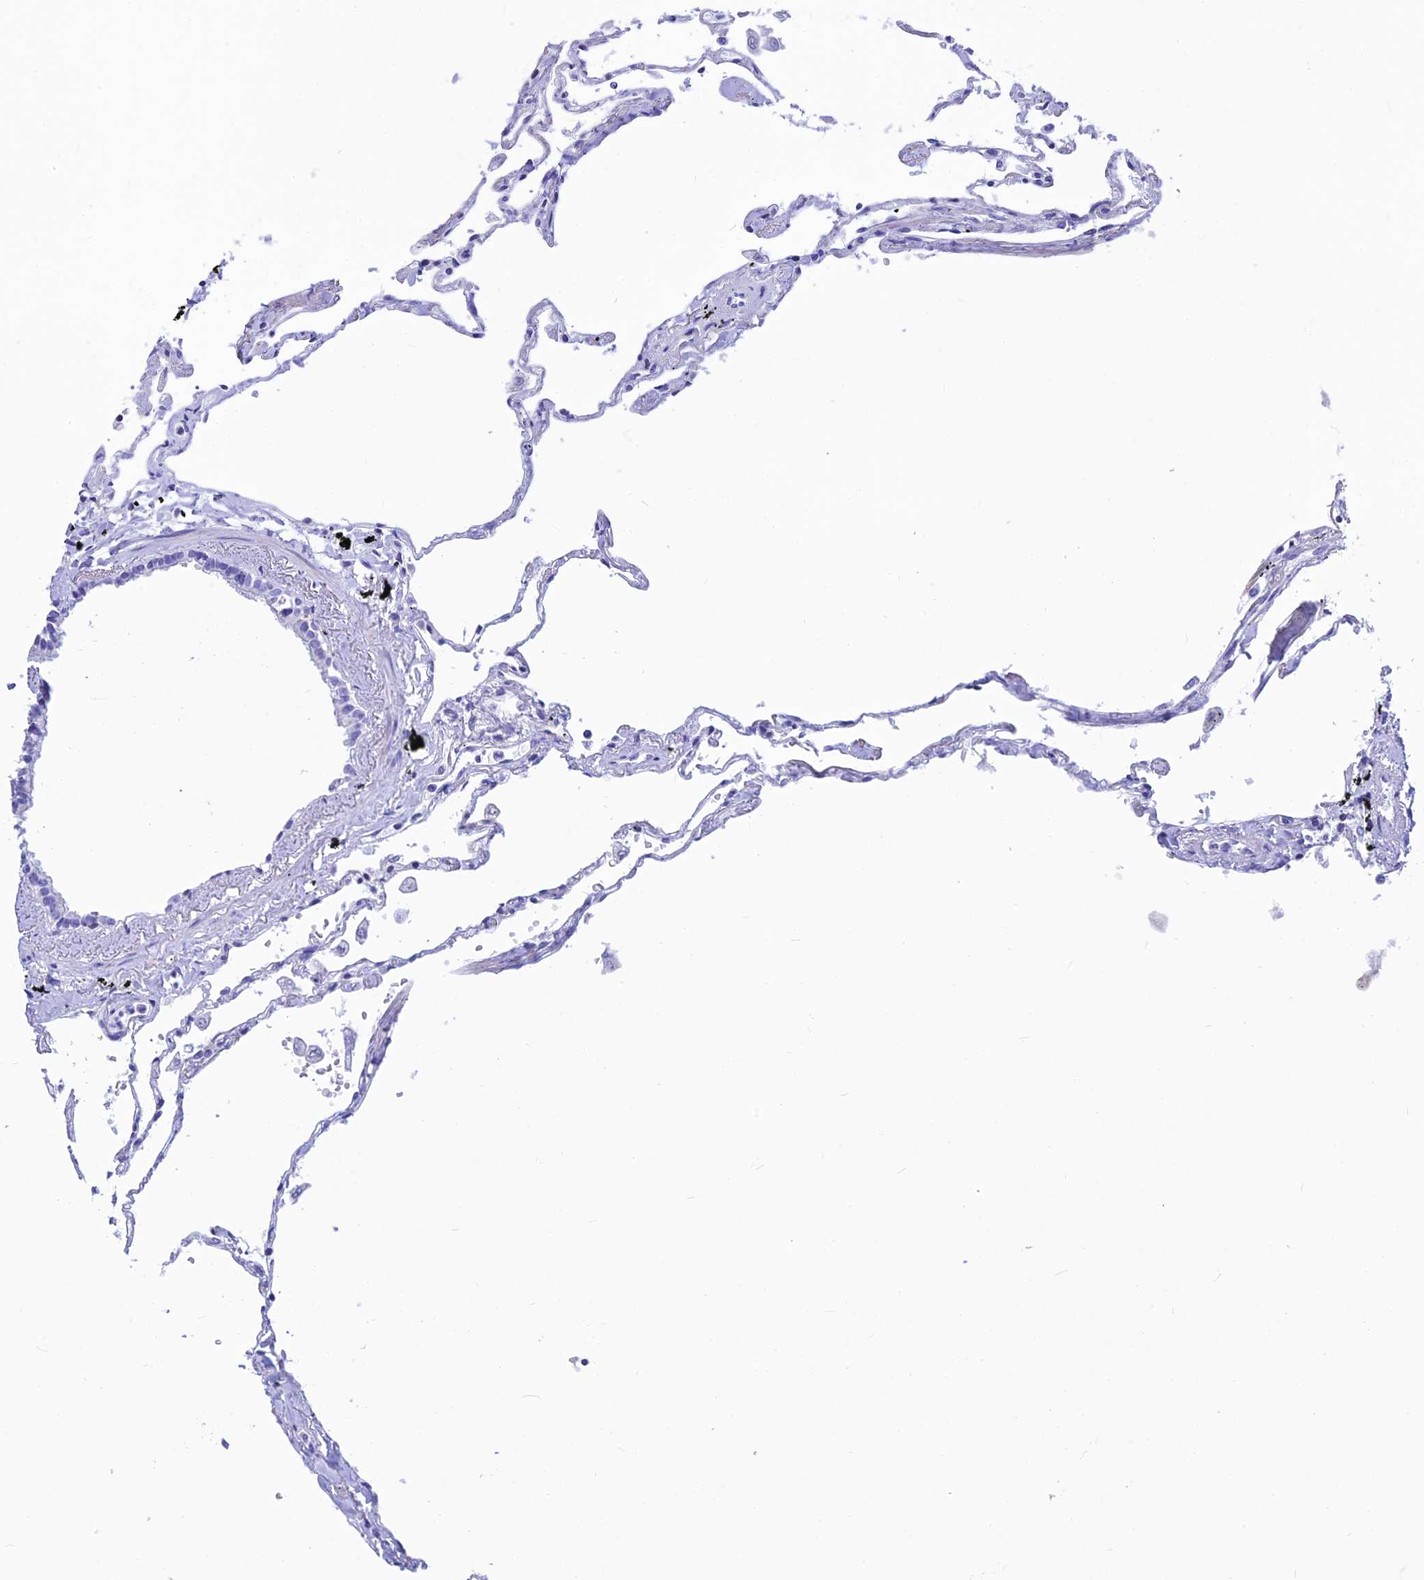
{"staining": {"intensity": "negative", "quantity": "none", "location": "none"}, "tissue": "lung", "cell_type": "Alveolar cells", "image_type": "normal", "snomed": [{"axis": "morphology", "description": "Normal tissue, NOS"}, {"axis": "topography", "description": "Lung"}], "caption": "High magnification brightfield microscopy of normal lung stained with DAB (3,3'-diaminobenzidine) (brown) and counterstained with hematoxylin (blue): alveolar cells show no significant expression.", "gene": "CNOT6", "patient": {"sex": "female", "age": 67}}